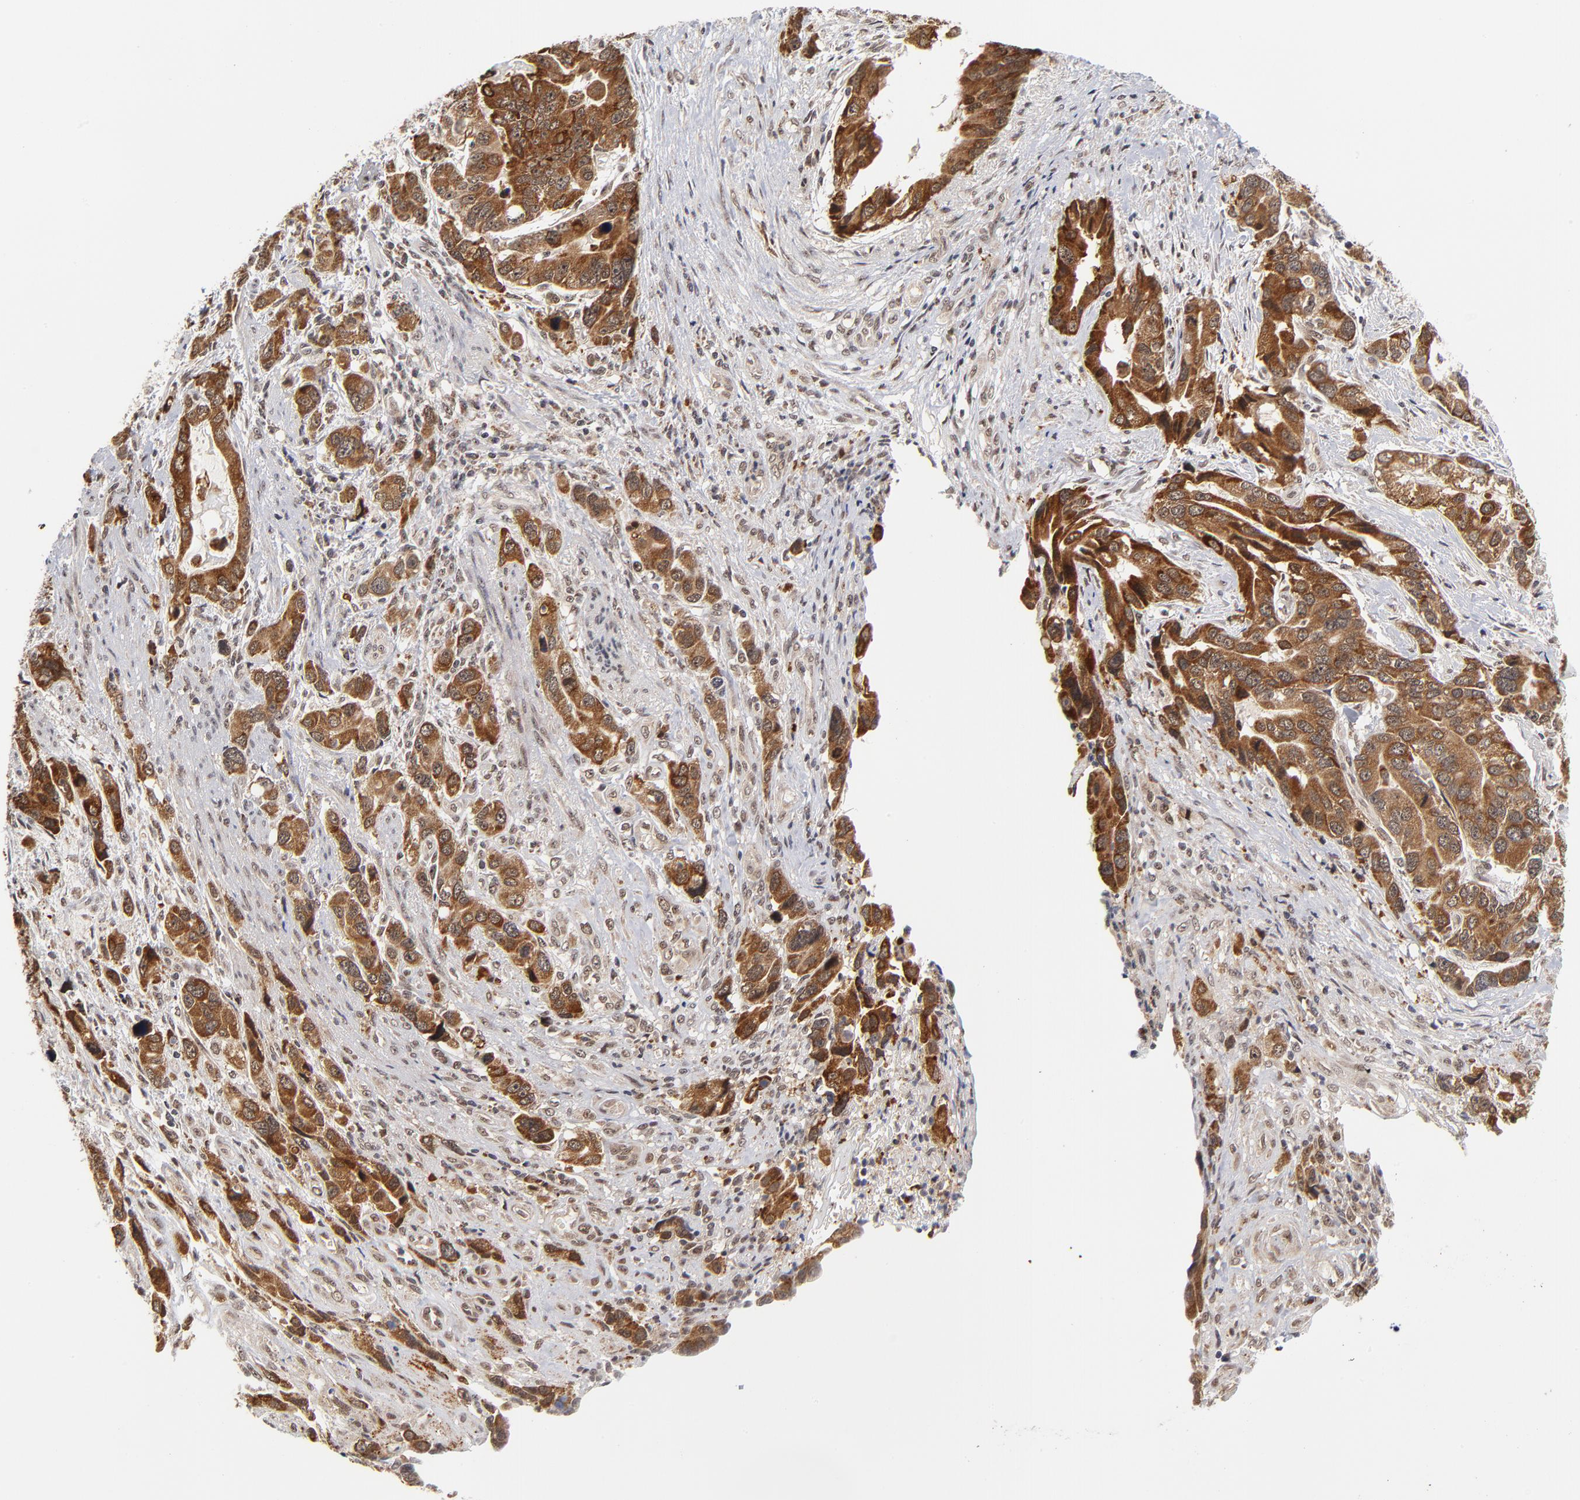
{"staining": {"intensity": "strong", "quantity": ">75%", "location": "cytoplasmic/membranous,nuclear"}, "tissue": "stomach cancer", "cell_type": "Tumor cells", "image_type": "cancer", "snomed": [{"axis": "morphology", "description": "Adenocarcinoma, NOS"}, {"axis": "topography", "description": "Stomach, lower"}], "caption": "Protein expression analysis of stomach adenocarcinoma demonstrates strong cytoplasmic/membranous and nuclear positivity in about >75% of tumor cells.", "gene": "ZNF419", "patient": {"sex": "female", "age": 93}}